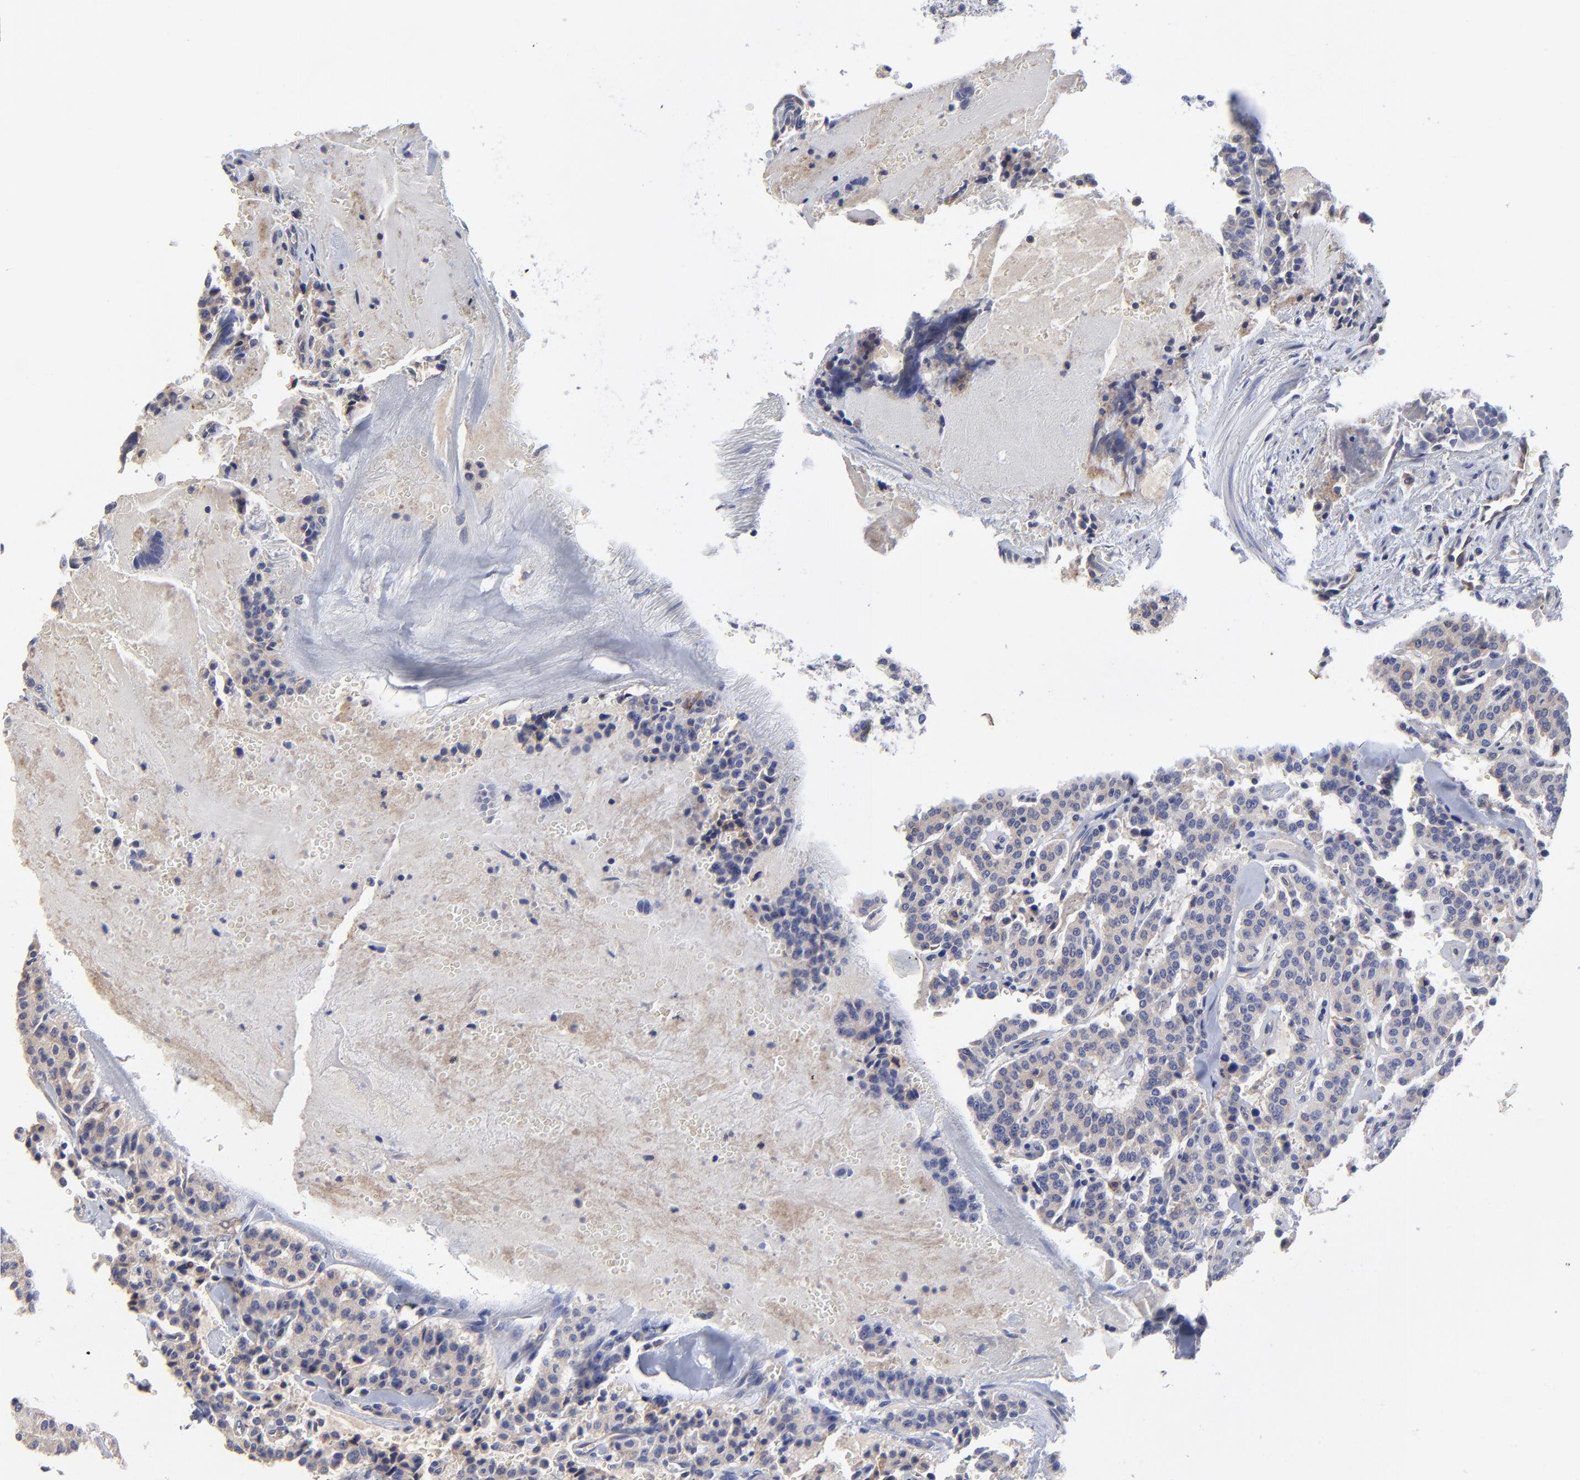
{"staining": {"intensity": "weak", "quantity": "<25%", "location": "cytoplasmic/membranous"}, "tissue": "carcinoid", "cell_type": "Tumor cells", "image_type": "cancer", "snomed": [{"axis": "morphology", "description": "Carcinoid, malignant, NOS"}, {"axis": "topography", "description": "Bronchus"}], "caption": "This is a histopathology image of immunohistochemistry (IHC) staining of carcinoid, which shows no positivity in tumor cells.", "gene": "SULF2", "patient": {"sex": "male", "age": 55}}